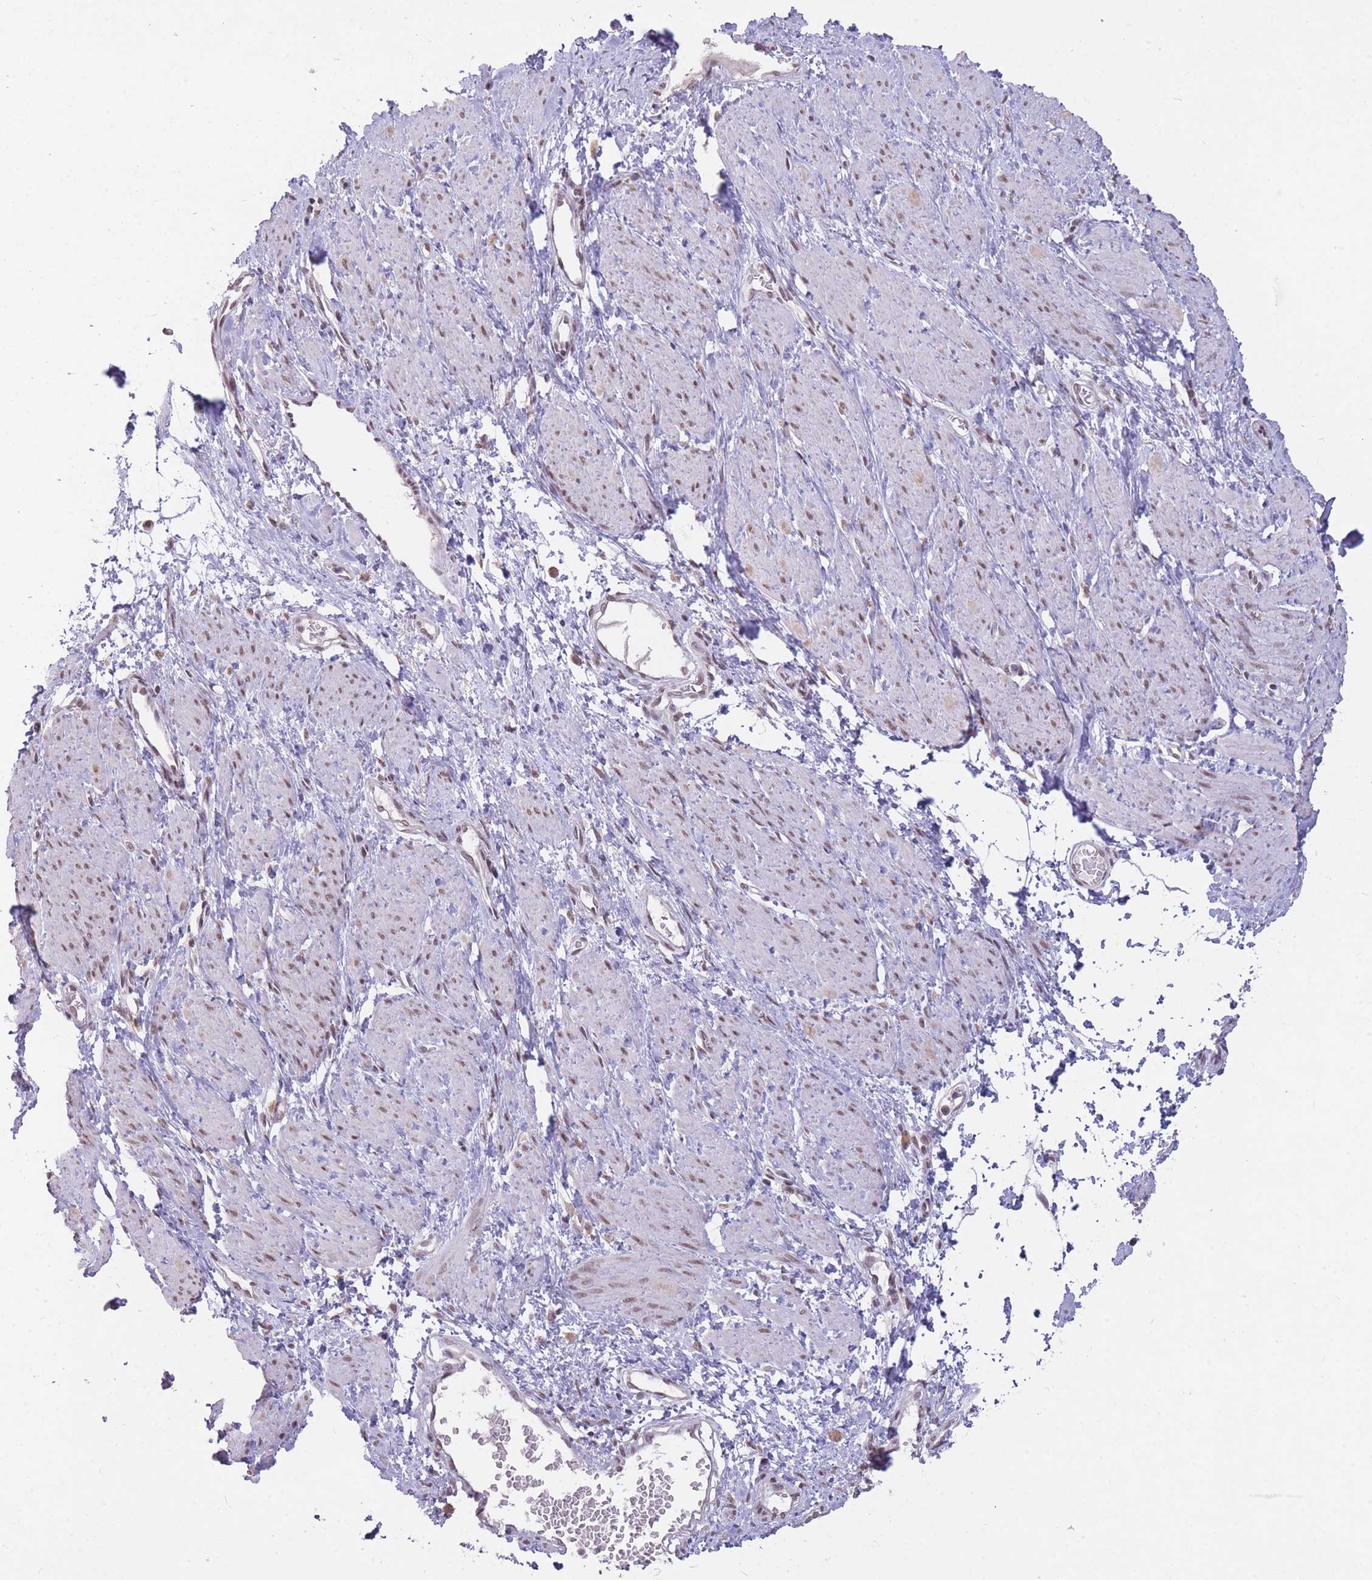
{"staining": {"intensity": "moderate", "quantity": ">75%", "location": "nuclear"}, "tissue": "smooth muscle", "cell_type": "Smooth muscle cells", "image_type": "normal", "snomed": [{"axis": "morphology", "description": "Normal tissue, NOS"}, {"axis": "topography", "description": "Smooth muscle"}, {"axis": "topography", "description": "Uterus"}], "caption": "An immunohistochemistry (IHC) histopathology image of unremarkable tissue is shown. Protein staining in brown highlights moderate nuclear positivity in smooth muscle within smooth muscle cells.", "gene": "HNRNPUL1", "patient": {"sex": "female", "age": 39}}